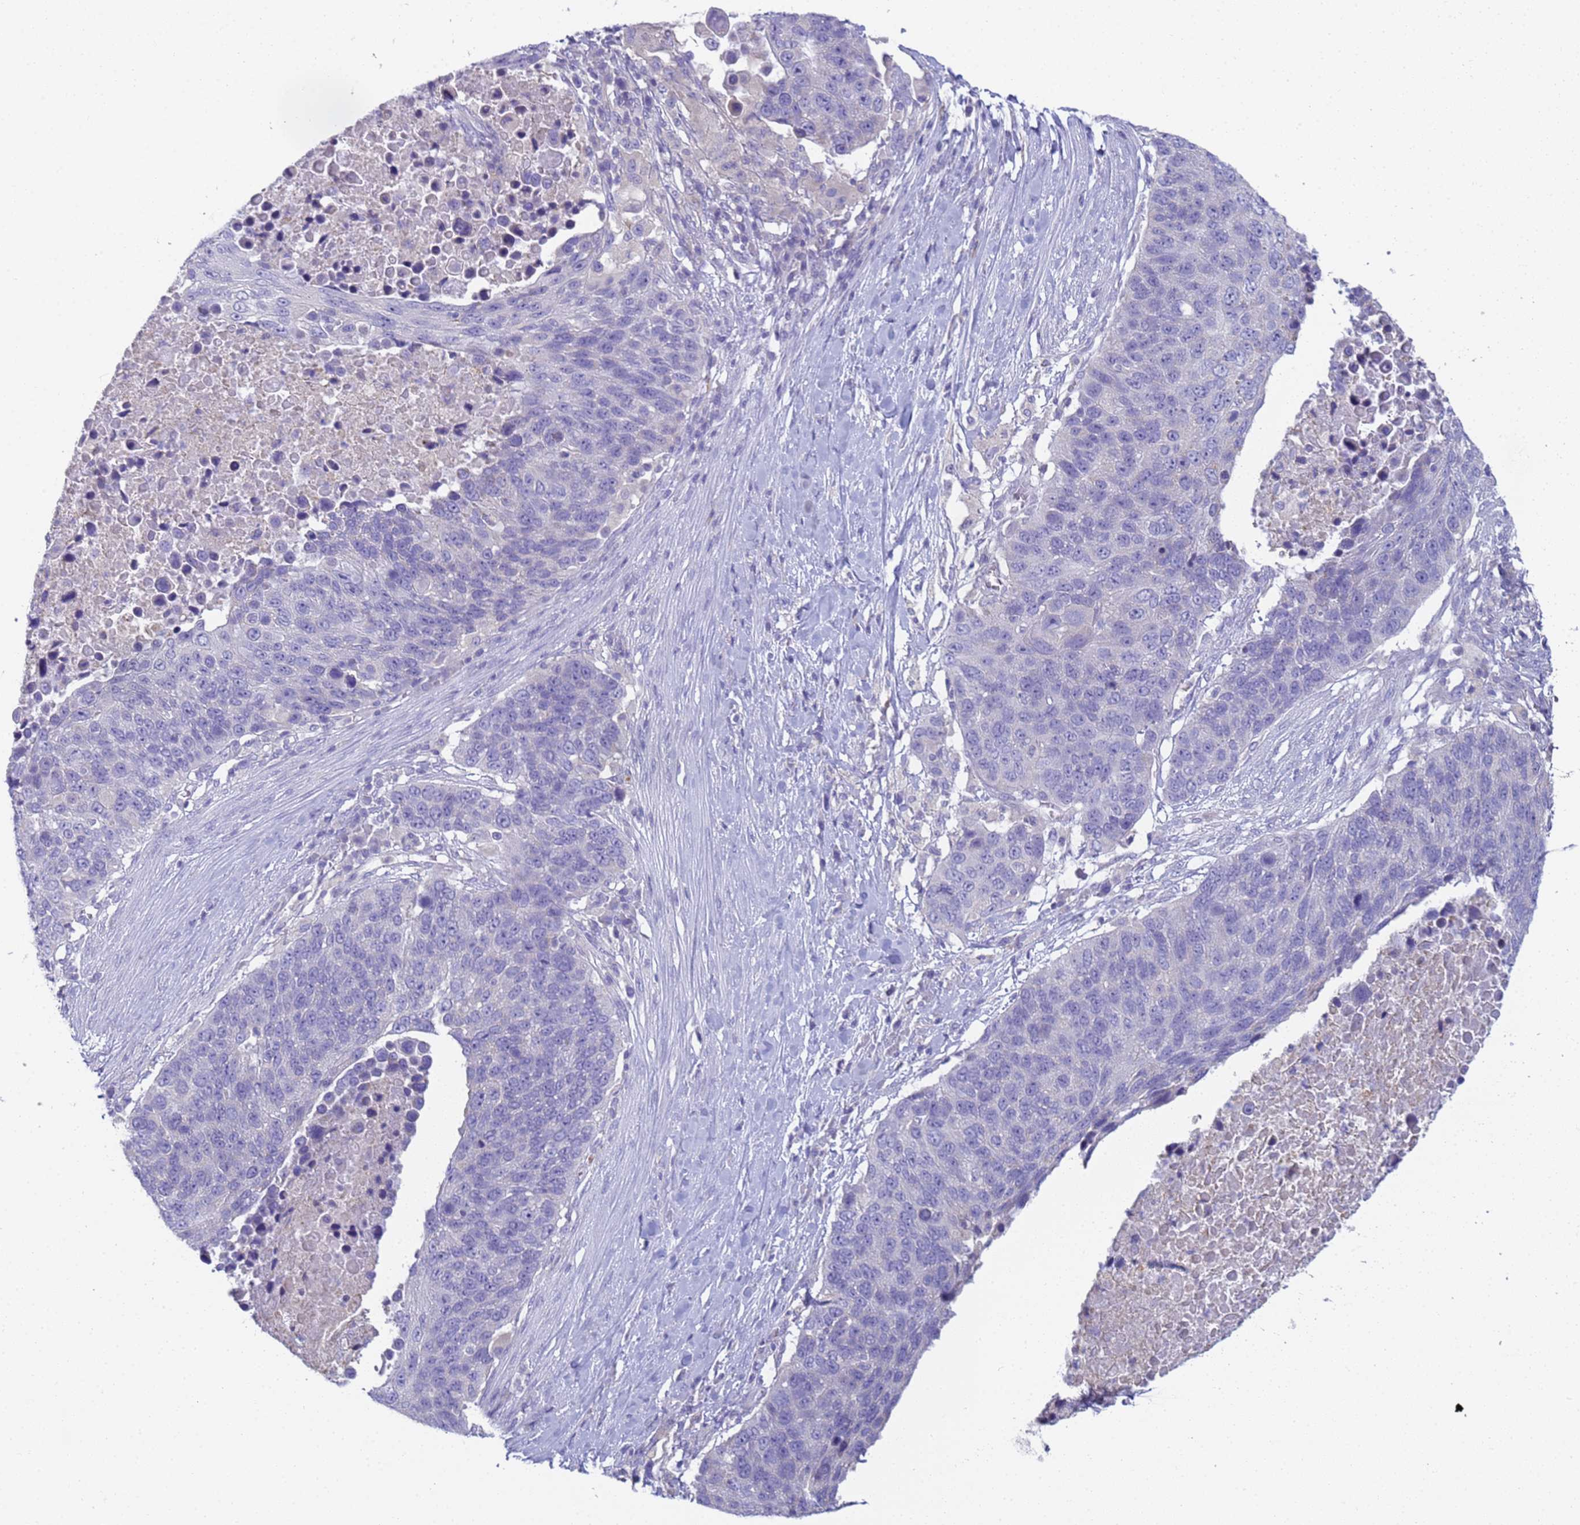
{"staining": {"intensity": "negative", "quantity": "none", "location": "none"}, "tissue": "lung cancer", "cell_type": "Tumor cells", "image_type": "cancer", "snomed": [{"axis": "morphology", "description": "Normal tissue, NOS"}, {"axis": "morphology", "description": "Squamous cell carcinoma, NOS"}, {"axis": "topography", "description": "Lymph node"}, {"axis": "topography", "description": "Lung"}], "caption": "IHC photomicrograph of human lung cancer (squamous cell carcinoma) stained for a protein (brown), which displays no staining in tumor cells. (Stains: DAB IHC with hematoxylin counter stain, Microscopy: brightfield microscopy at high magnification).", "gene": "CR1", "patient": {"sex": "male", "age": 66}}